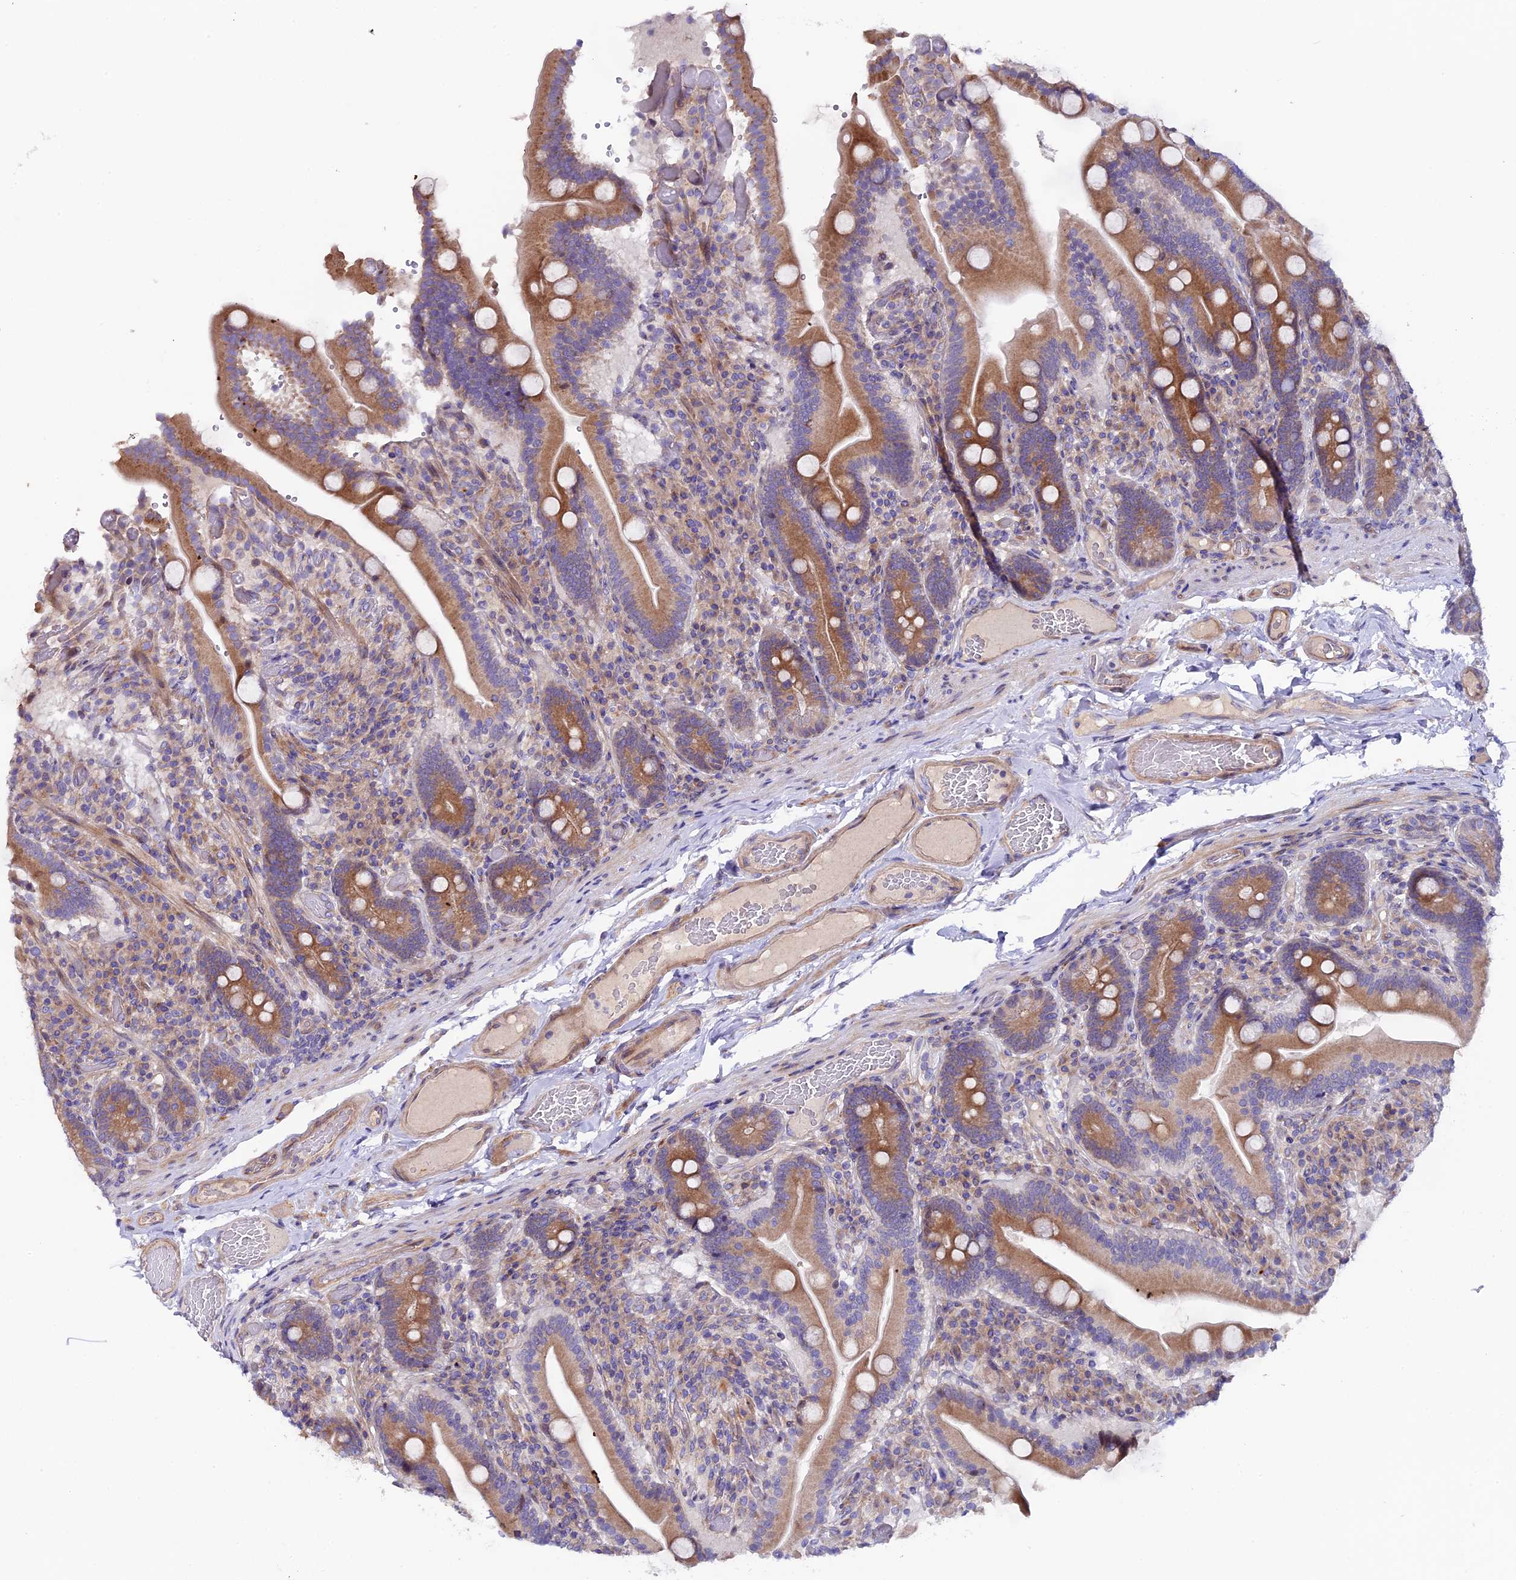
{"staining": {"intensity": "moderate", "quantity": ">75%", "location": "cytoplasmic/membranous"}, "tissue": "duodenum", "cell_type": "Glandular cells", "image_type": "normal", "snomed": [{"axis": "morphology", "description": "Normal tissue, NOS"}, {"axis": "topography", "description": "Duodenum"}], "caption": "Immunohistochemical staining of normal human duodenum displays >75% levels of moderate cytoplasmic/membranous protein expression in approximately >75% of glandular cells.", "gene": "PIGU", "patient": {"sex": "female", "age": 62}}